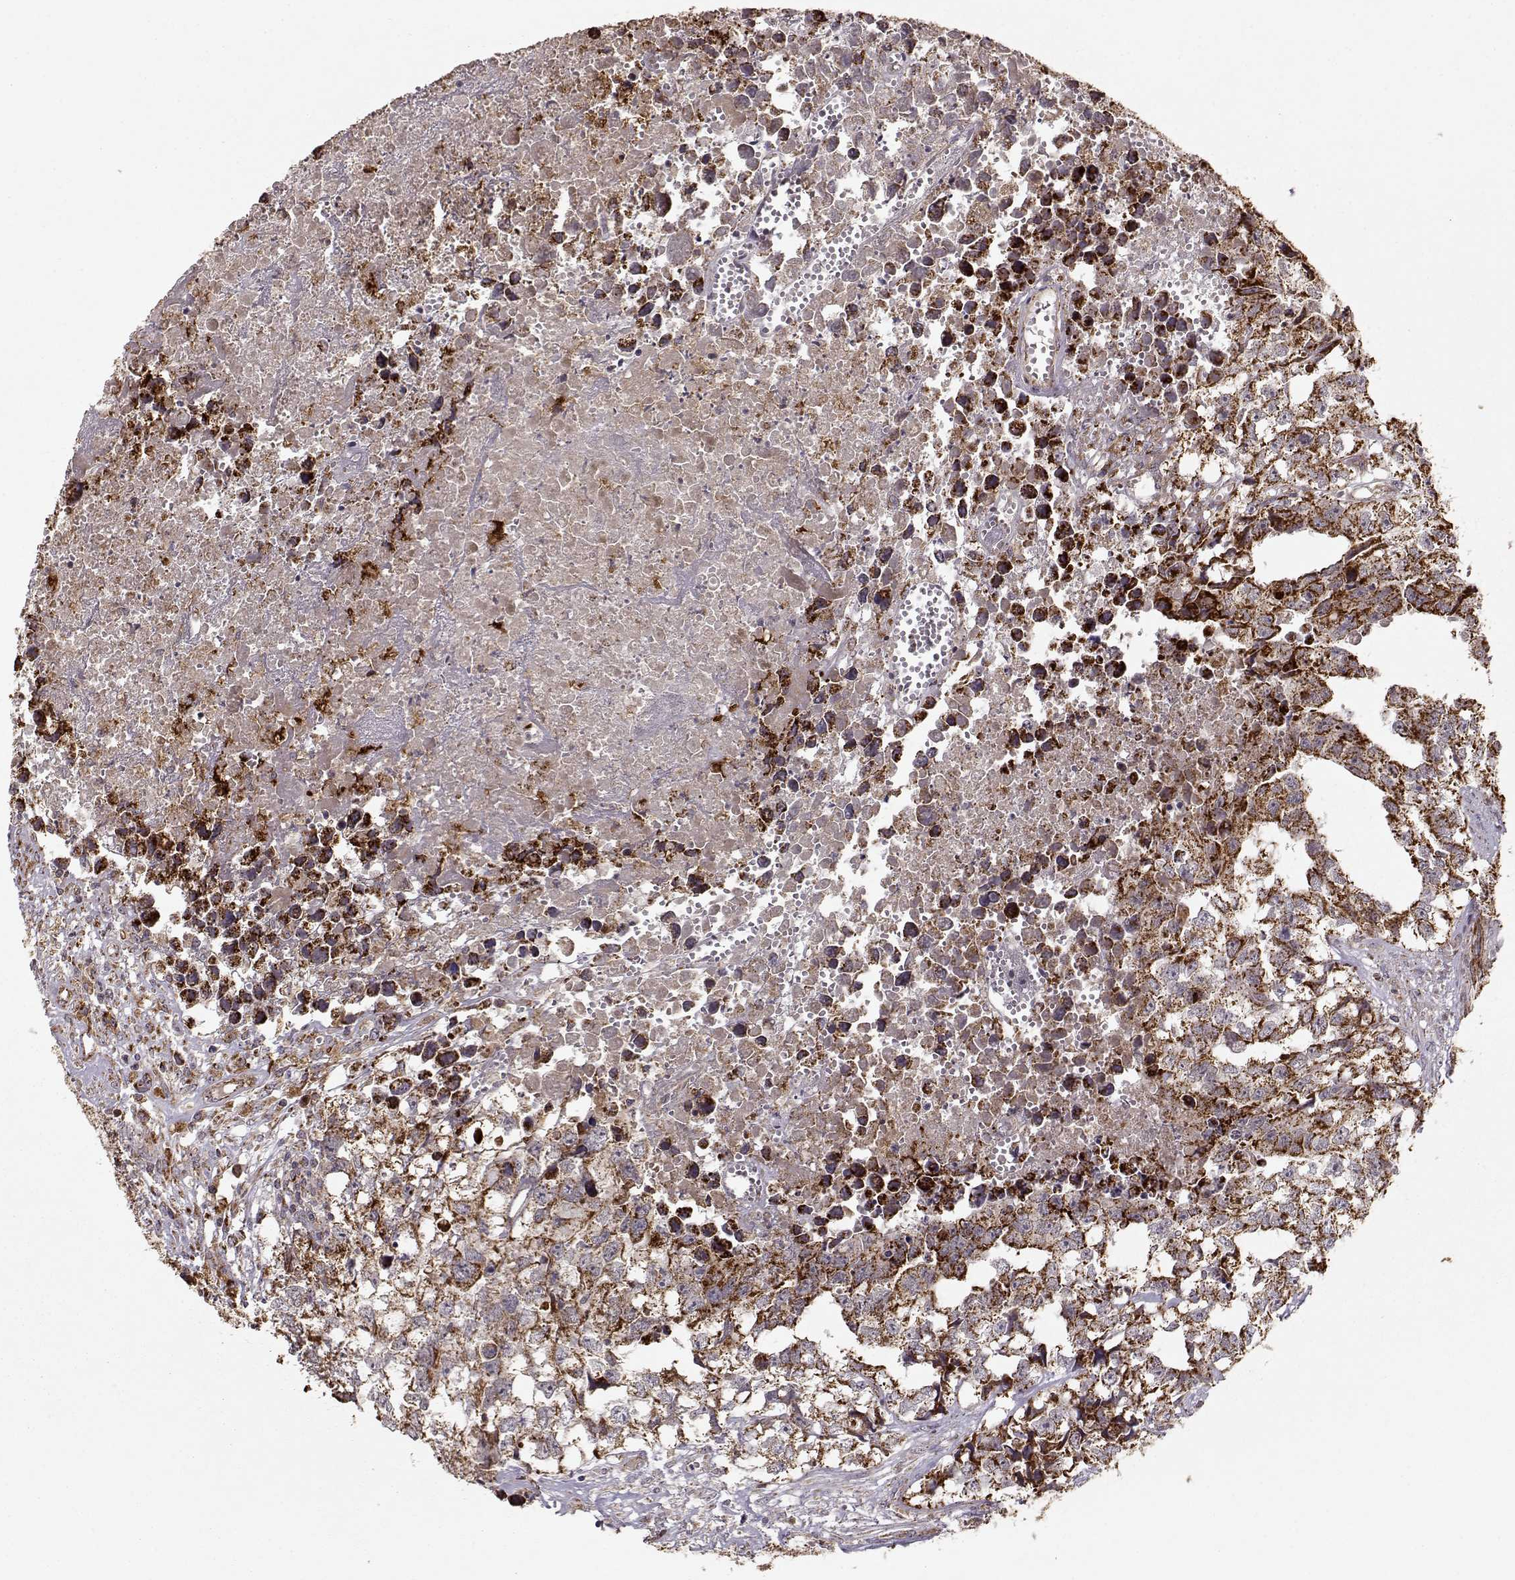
{"staining": {"intensity": "strong", "quantity": ">75%", "location": "cytoplasmic/membranous"}, "tissue": "testis cancer", "cell_type": "Tumor cells", "image_type": "cancer", "snomed": [{"axis": "morphology", "description": "Carcinoma, Embryonal, NOS"}, {"axis": "morphology", "description": "Teratoma, malignant, NOS"}, {"axis": "topography", "description": "Testis"}], "caption": "Testis malignant teratoma tissue displays strong cytoplasmic/membranous expression in about >75% of tumor cells", "gene": "CMTM3", "patient": {"sex": "male", "age": 44}}